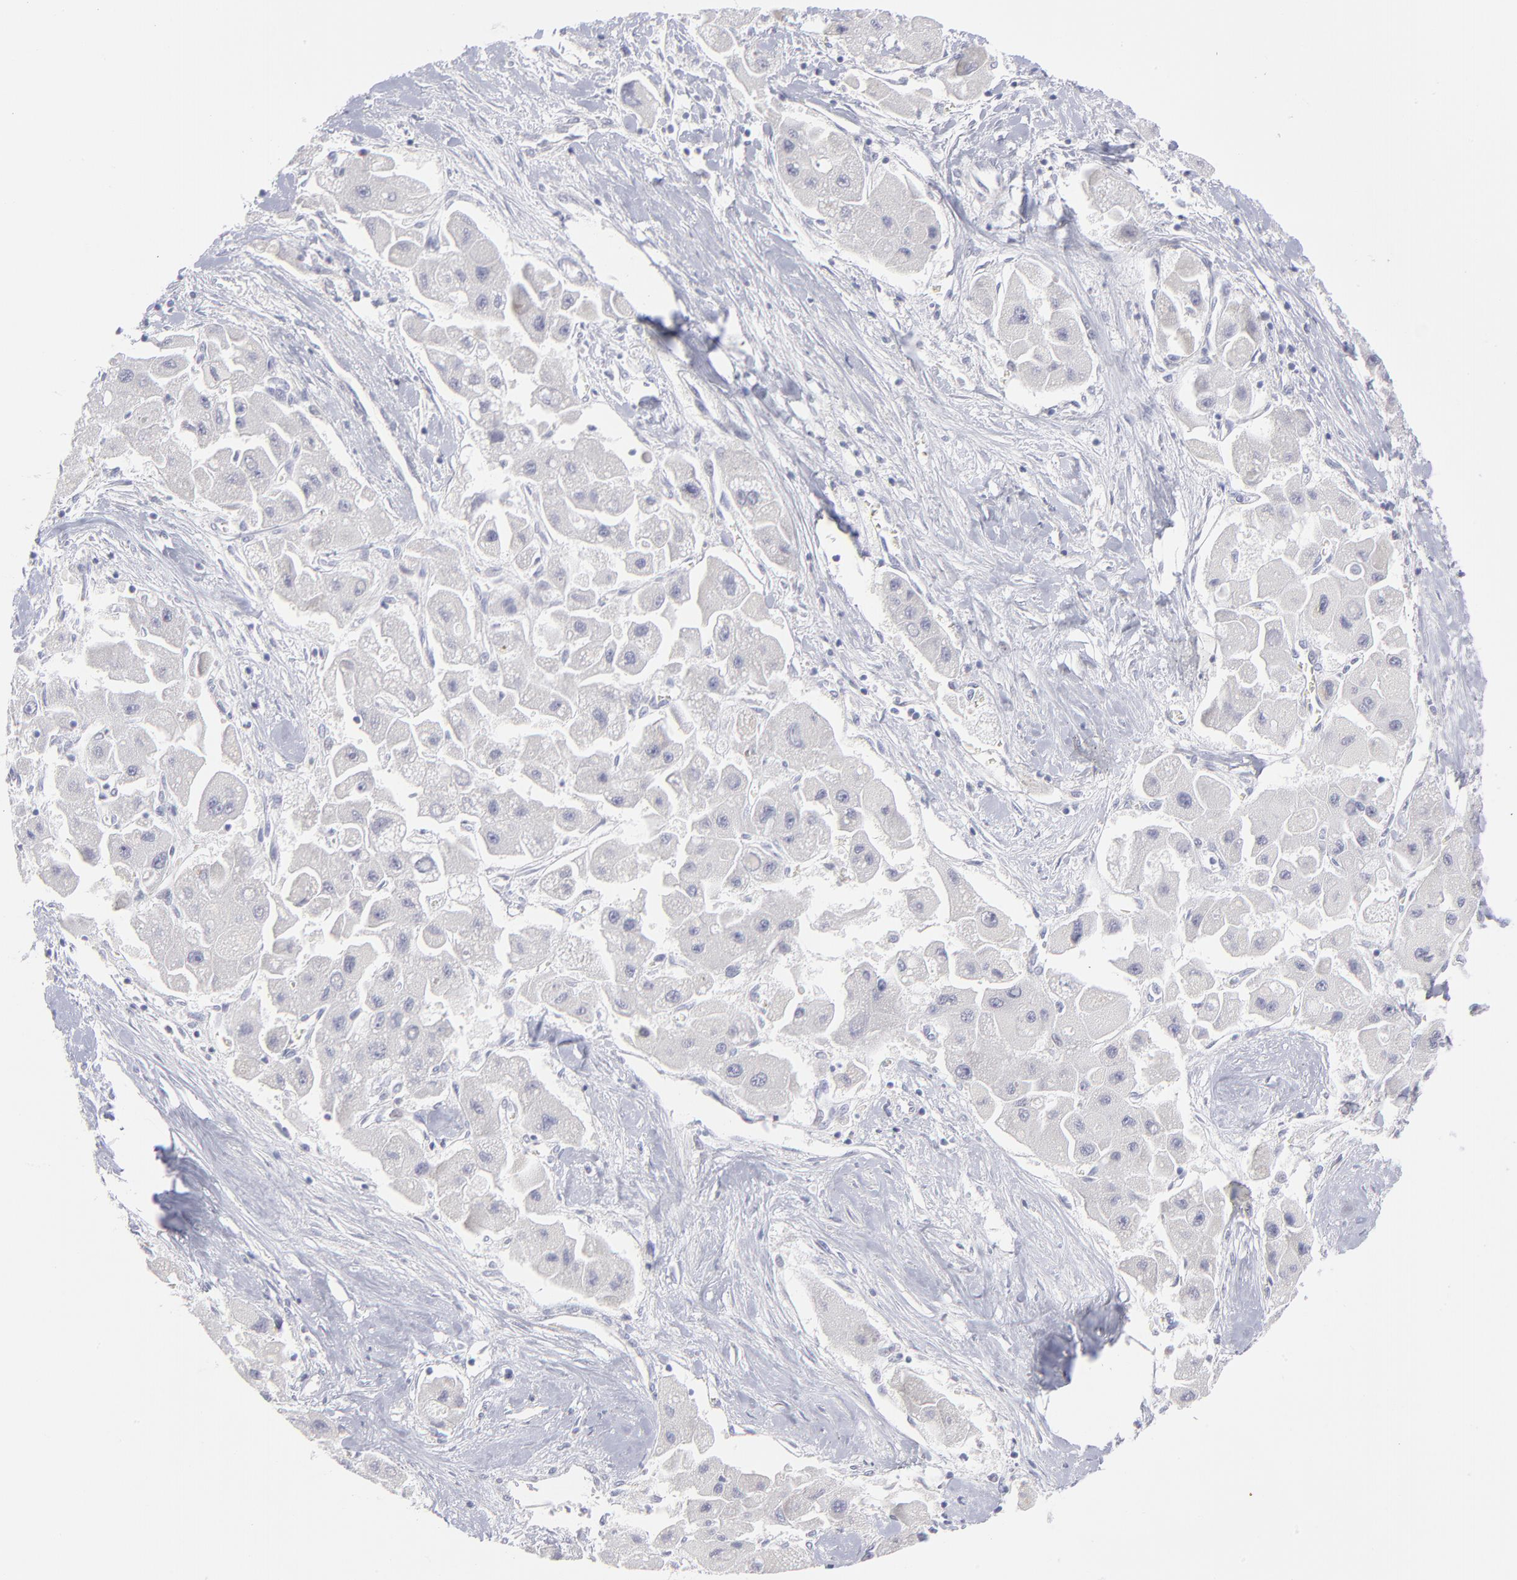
{"staining": {"intensity": "negative", "quantity": "none", "location": "none"}, "tissue": "liver cancer", "cell_type": "Tumor cells", "image_type": "cancer", "snomed": [{"axis": "morphology", "description": "Carcinoma, Hepatocellular, NOS"}, {"axis": "topography", "description": "Liver"}], "caption": "Immunohistochemistry (IHC) image of human liver cancer stained for a protein (brown), which exhibits no positivity in tumor cells.", "gene": "MTHFD2", "patient": {"sex": "male", "age": 24}}